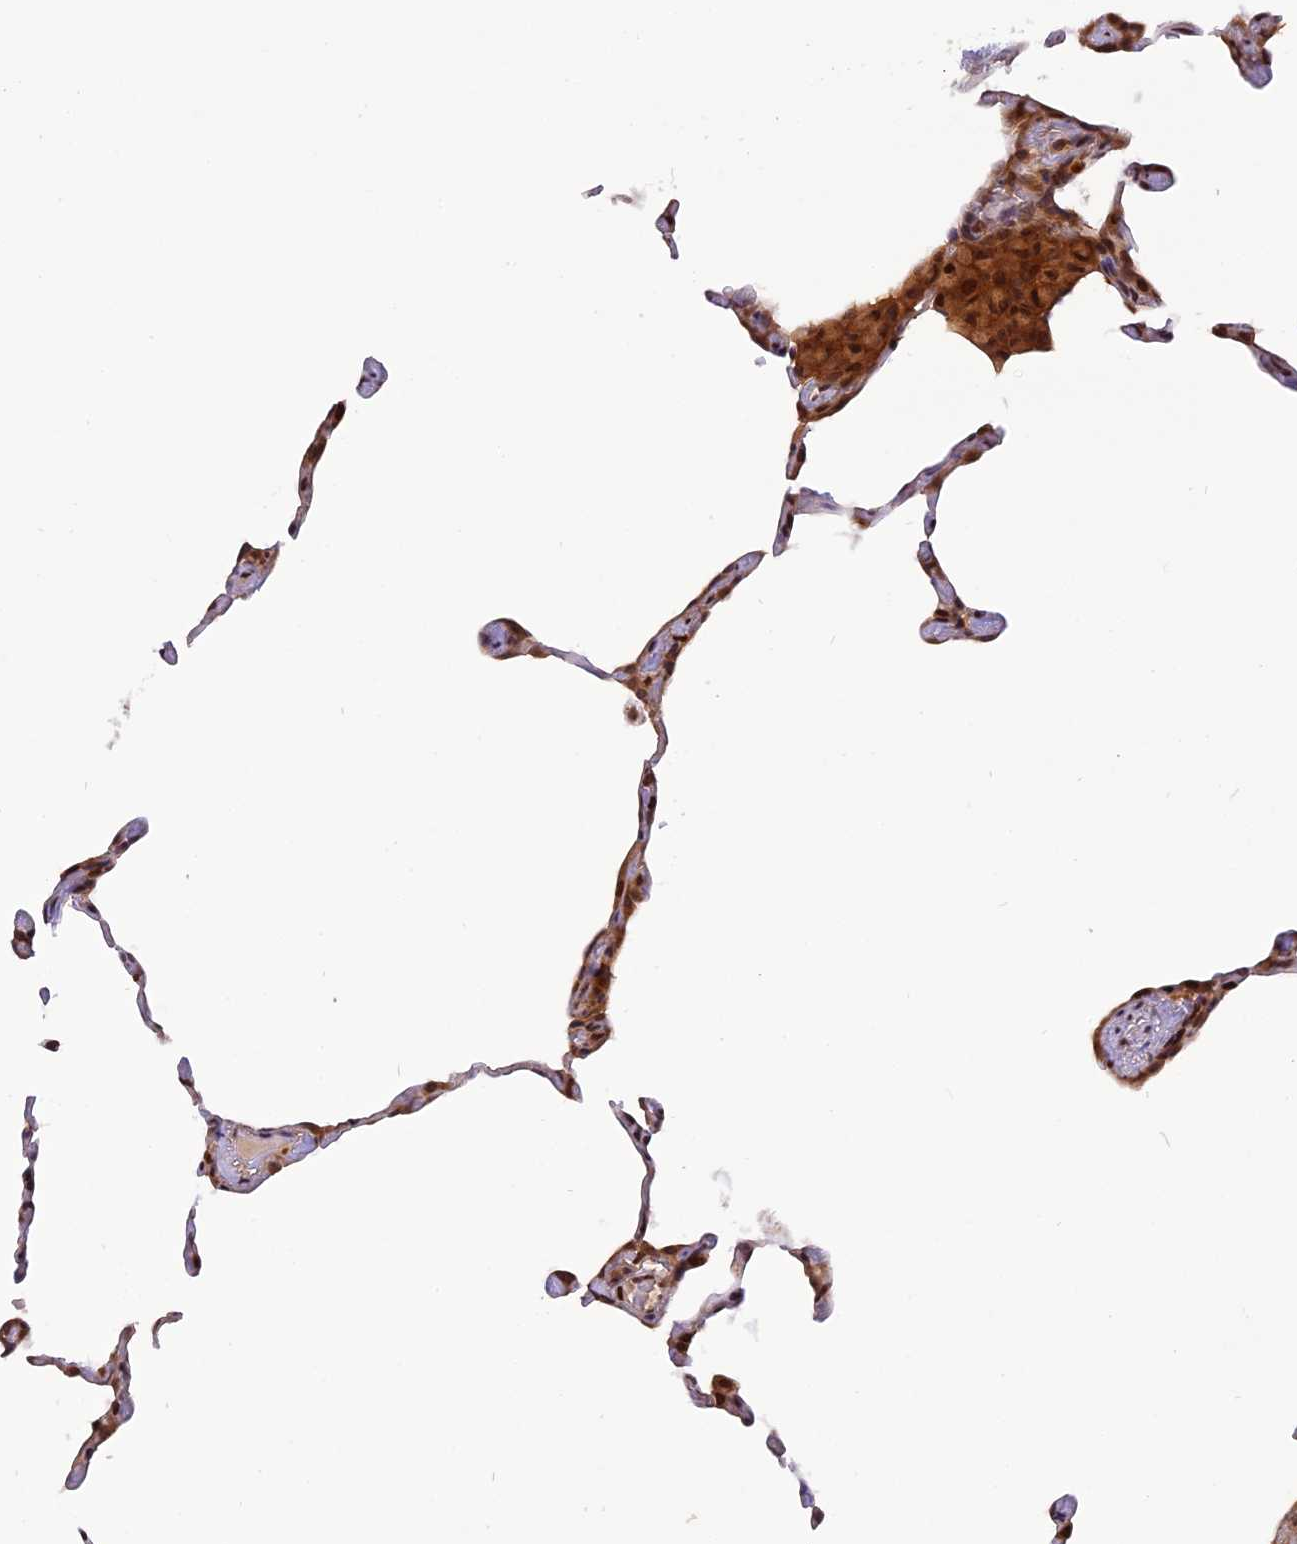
{"staining": {"intensity": "moderate", "quantity": "25%-75%", "location": "cytoplasmic/membranous,nuclear"}, "tissue": "lung", "cell_type": "Alveolar cells", "image_type": "normal", "snomed": [{"axis": "morphology", "description": "Normal tissue, NOS"}, {"axis": "topography", "description": "Lung"}], "caption": "Lung stained for a protein (brown) displays moderate cytoplasmic/membranous,nuclear positive expression in about 25%-75% of alveolar cells.", "gene": "RABGGTA", "patient": {"sex": "female", "age": 57}}